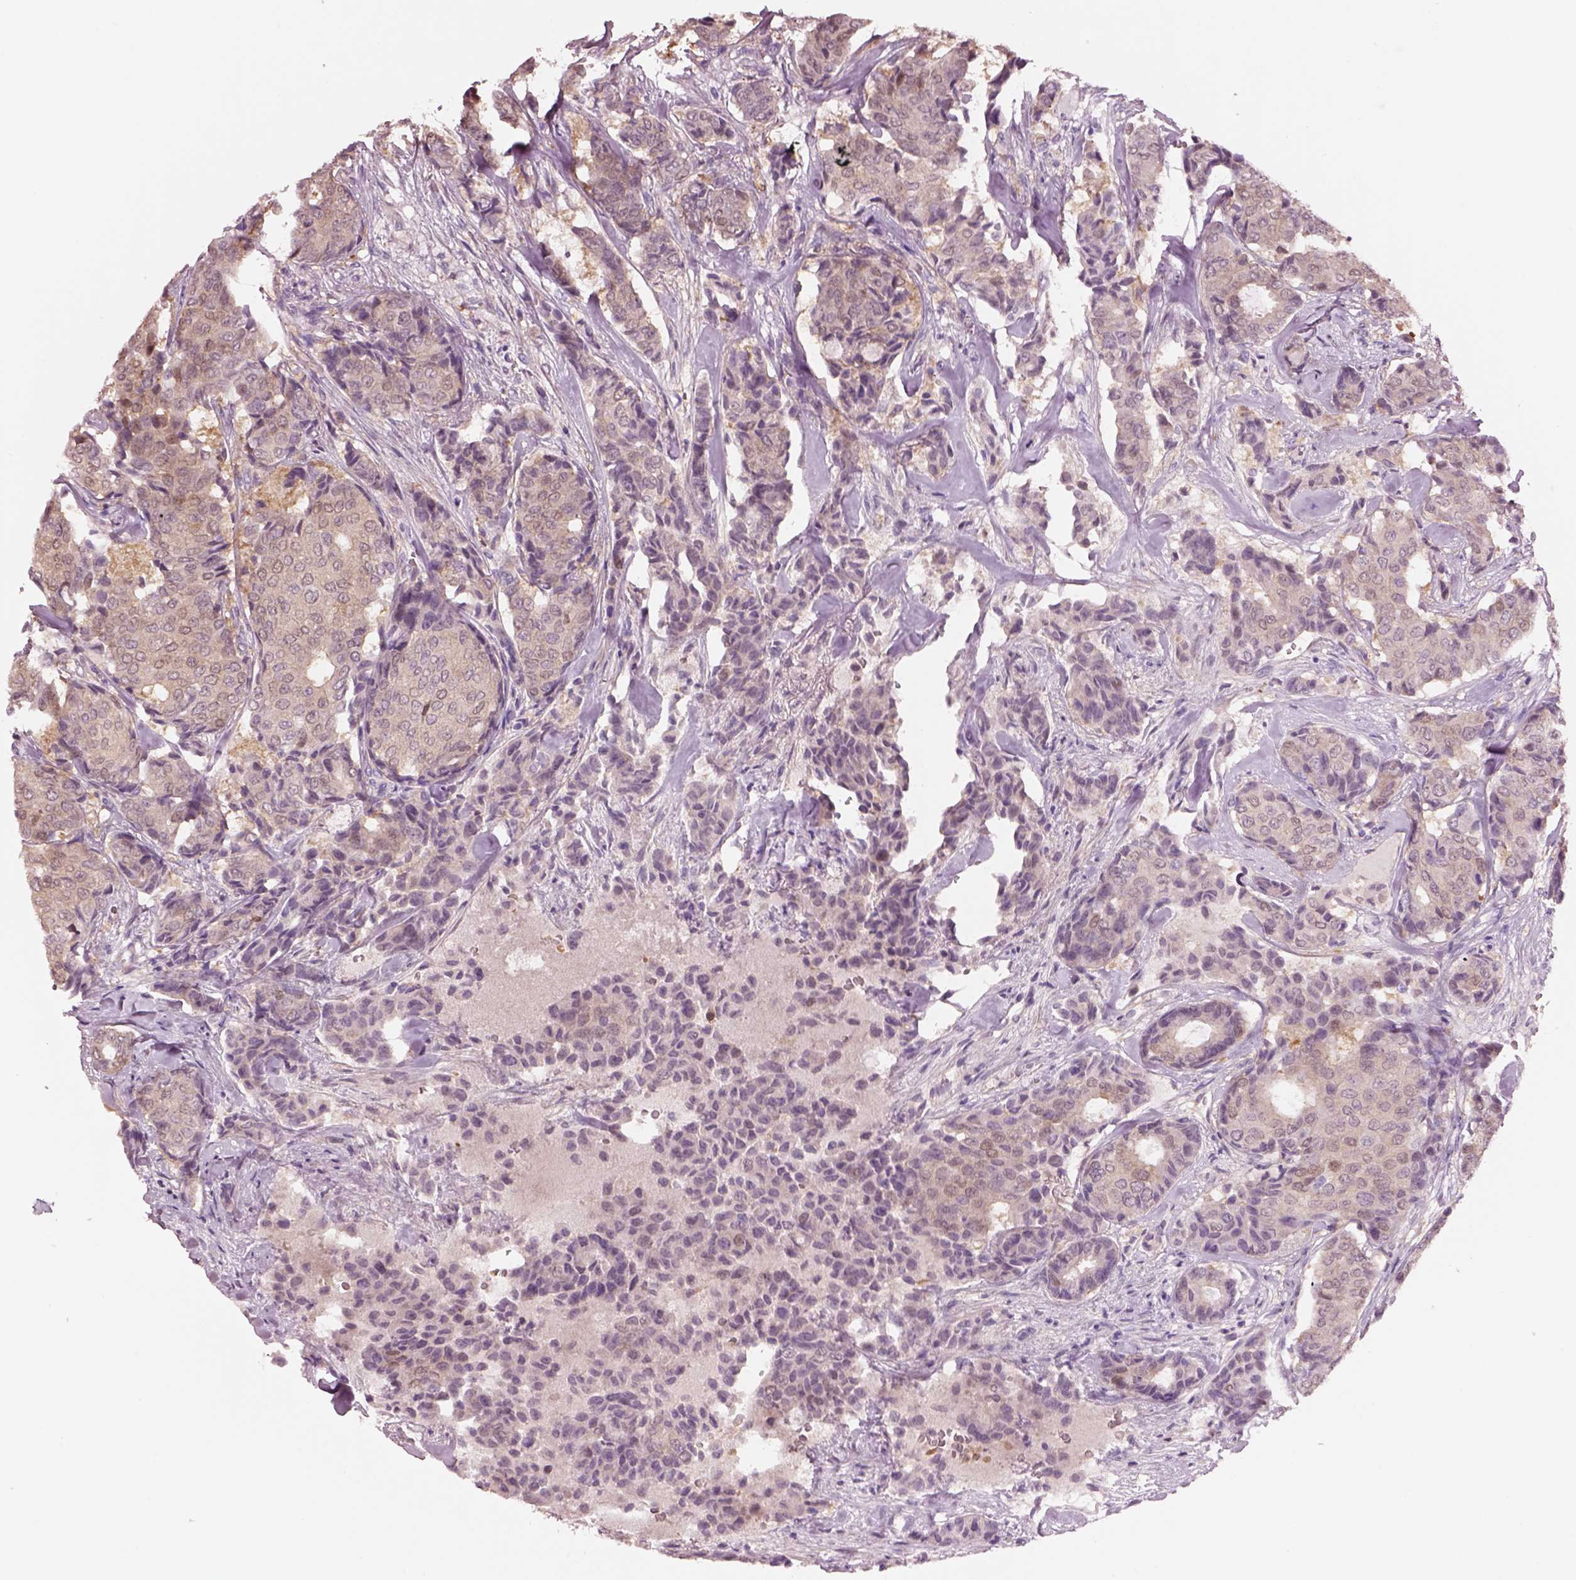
{"staining": {"intensity": "negative", "quantity": "none", "location": "none"}, "tissue": "breast cancer", "cell_type": "Tumor cells", "image_type": "cancer", "snomed": [{"axis": "morphology", "description": "Duct carcinoma"}, {"axis": "topography", "description": "Breast"}], "caption": "The immunohistochemistry (IHC) photomicrograph has no significant staining in tumor cells of breast cancer tissue.", "gene": "SCML2", "patient": {"sex": "female", "age": 75}}